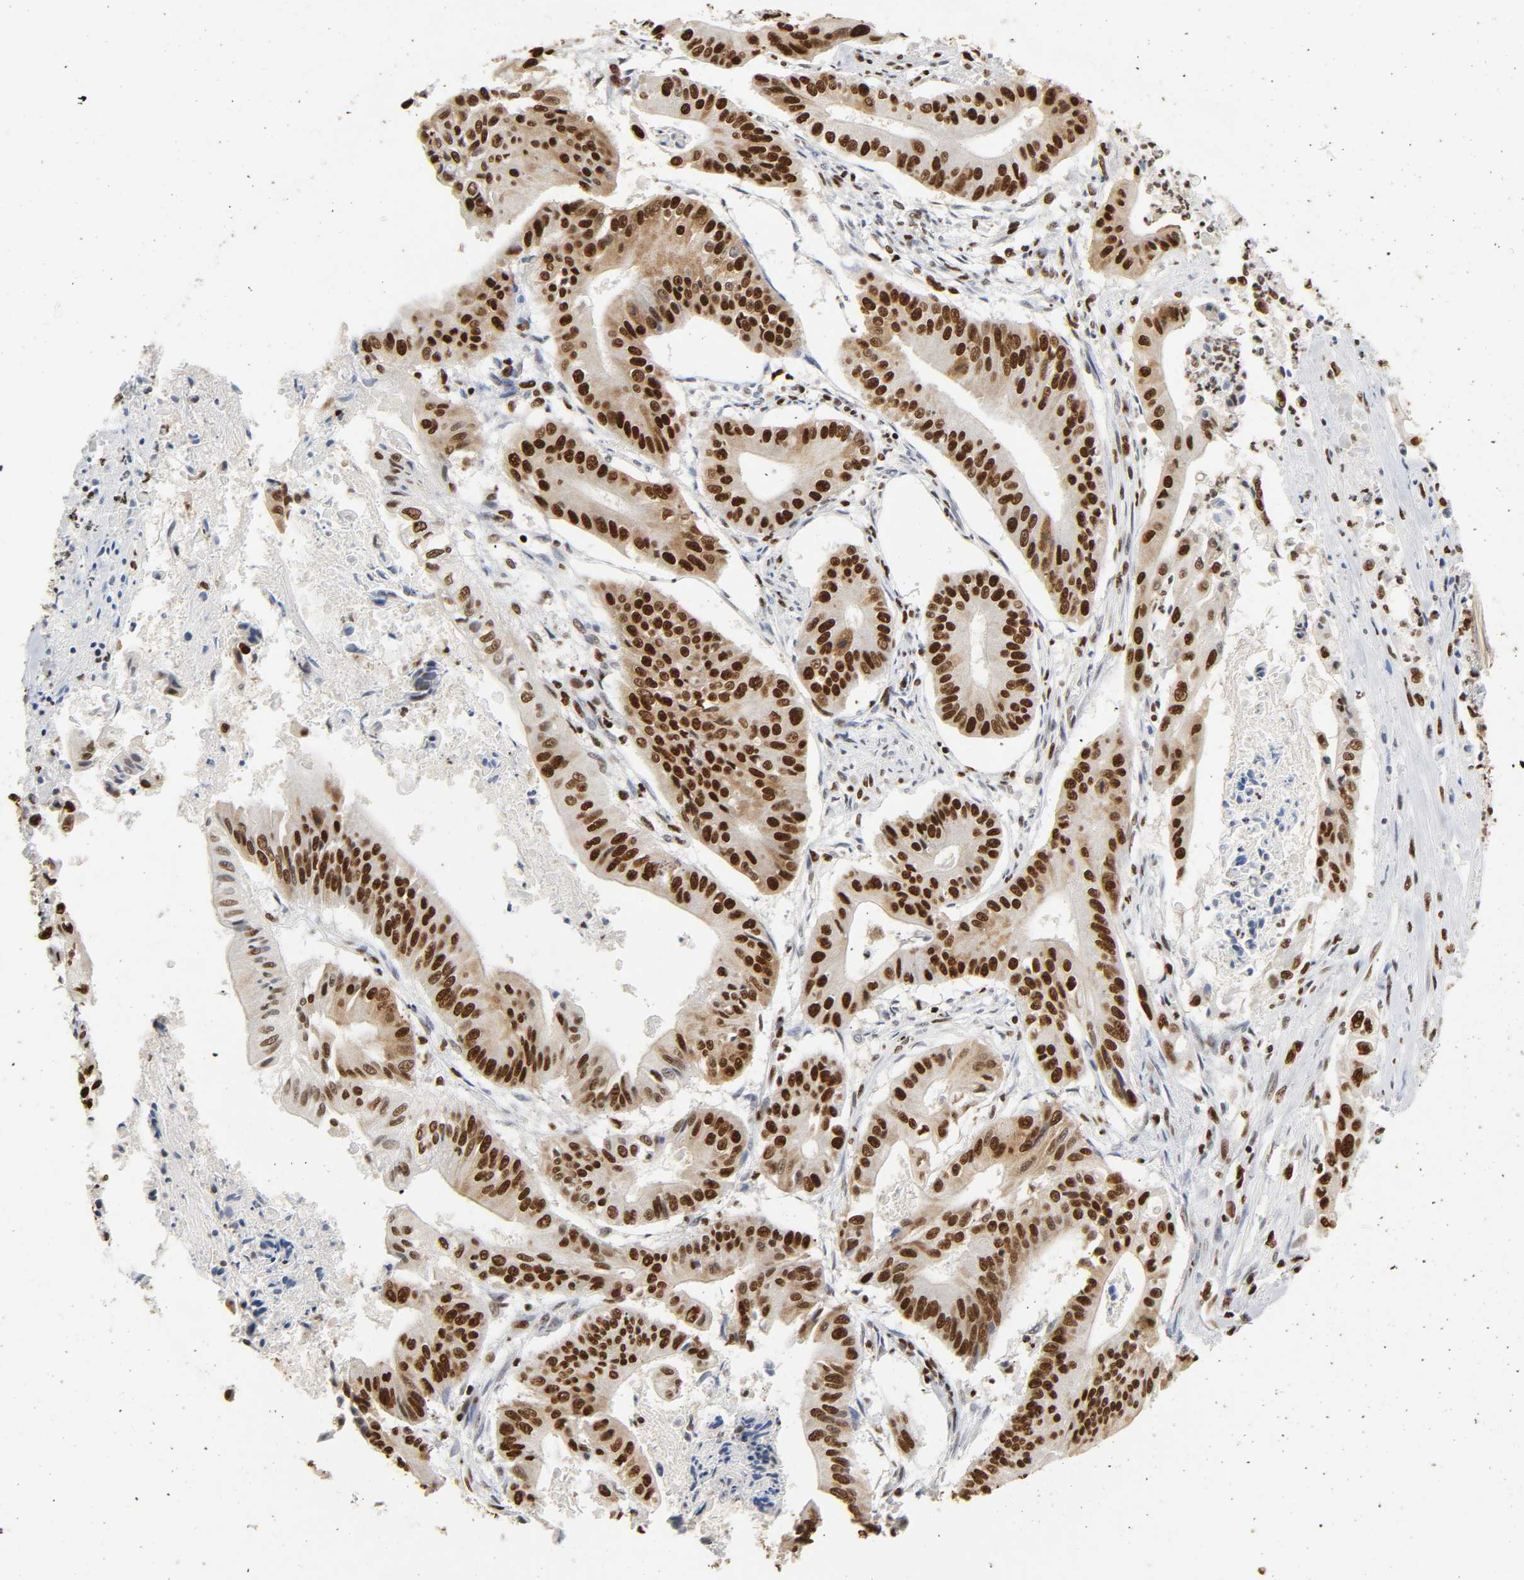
{"staining": {"intensity": "moderate", "quantity": ">75%", "location": "cytoplasmic/membranous,nuclear"}, "tissue": "pancreatic cancer", "cell_type": "Tumor cells", "image_type": "cancer", "snomed": [{"axis": "morphology", "description": "Normal tissue, NOS"}, {"axis": "topography", "description": "Lymph node"}], "caption": "Pancreatic cancer tissue displays moderate cytoplasmic/membranous and nuclear positivity in approximately >75% of tumor cells, visualized by immunohistochemistry. The staining was performed using DAB, with brown indicating positive protein expression. Nuclei are stained blue with hematoxylin.", "gene": "HNRNPC", "patient": {"sex": "male", "age": 62}}